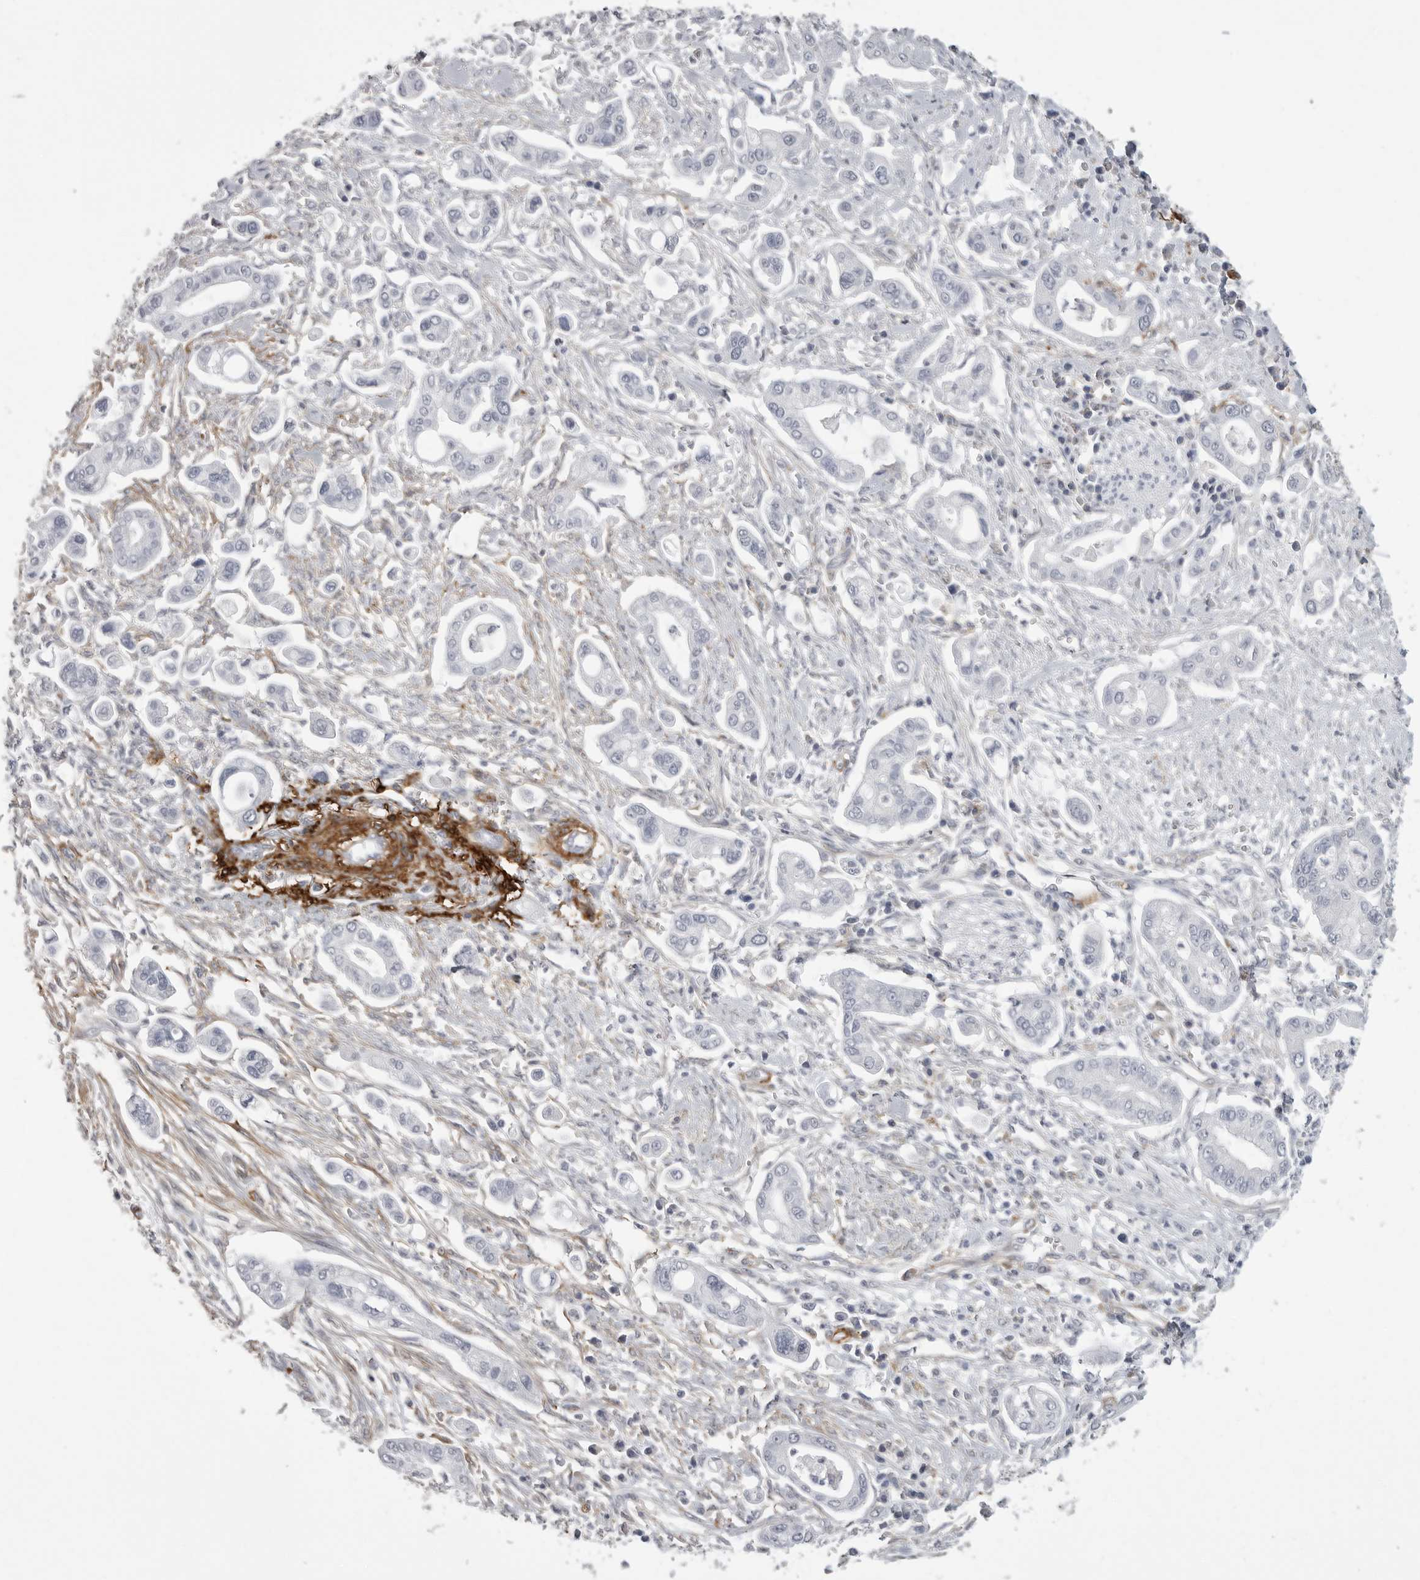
{"staining": {"intensity": "negative", "quantity": "none", "location": "none"}, "tissue": "pancreatic cancer", "cell_type": "Tumor cells", "image_type": "cancer", "snomed": [{"axis": "morphology", "description": "Adenocarcinoma, NOS"}, {"axis": "topography", "description": "Pancreas"}], "caption": "Human pancreatic cancer stained for a protein using immunohistochemistry shows no expression in tumor cells.", "gene": "AOC3", "patient": {"sex": "male", "age": 68}}